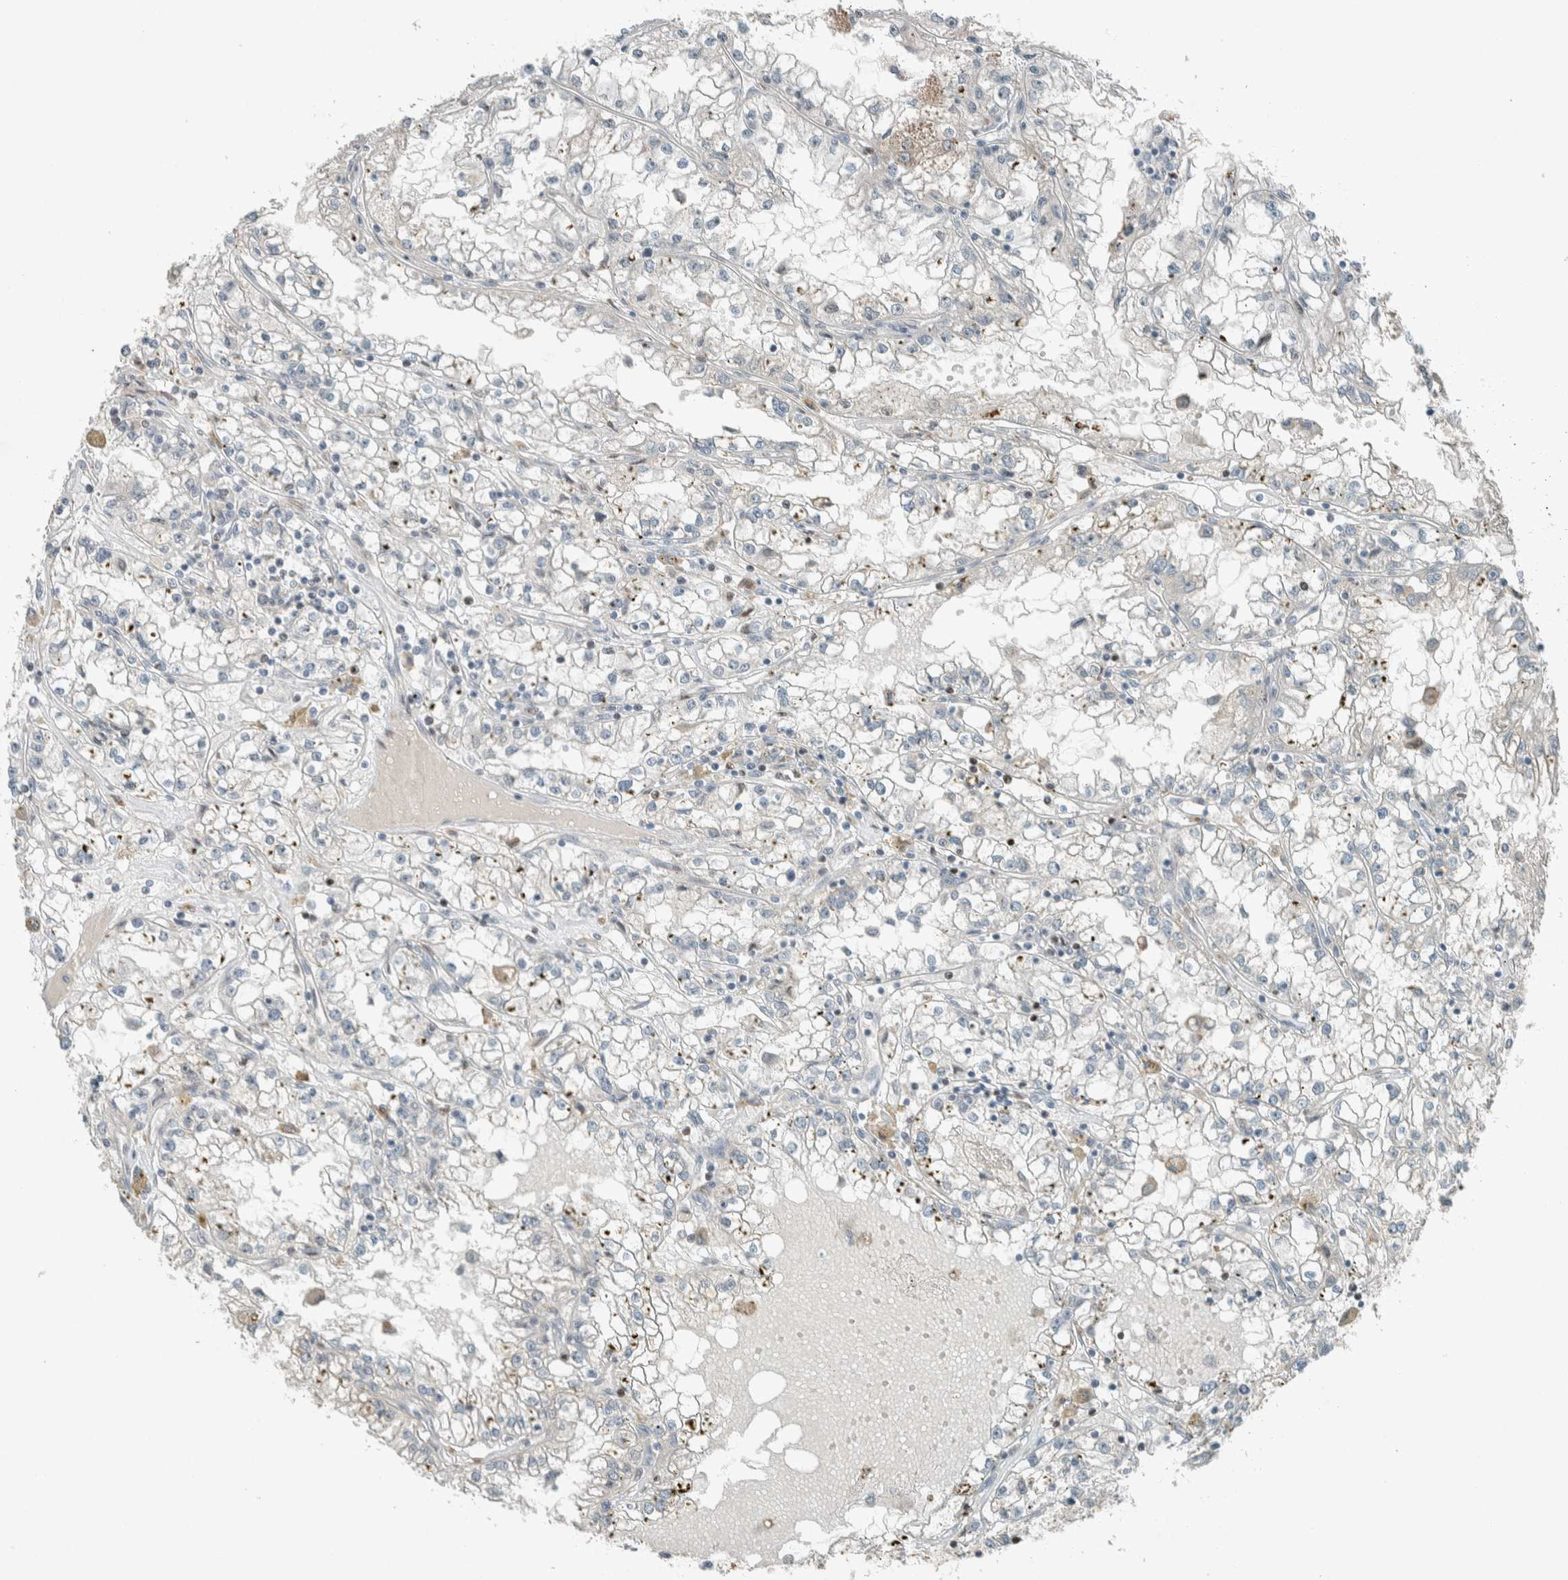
{"staining": {"intensity": "negative", "quantity": "none", "location": "none"}, "tissue": "renal cancer", "cell_type": "Tumor cells", "image_type": "cancer", "snomed": [{"axis": "morphology", "description": "Adenocarcinoma, NOS"}, {"axis": "topography", "description": "Kidney"}], "caption": "A high-resolution image shows immunohistochemistry staining of adenocarcinoma (renal), which reveals no significant staining in tumor cells.", "gene": "CERCAM", "patient": {"sex": "male", "age": 56}}